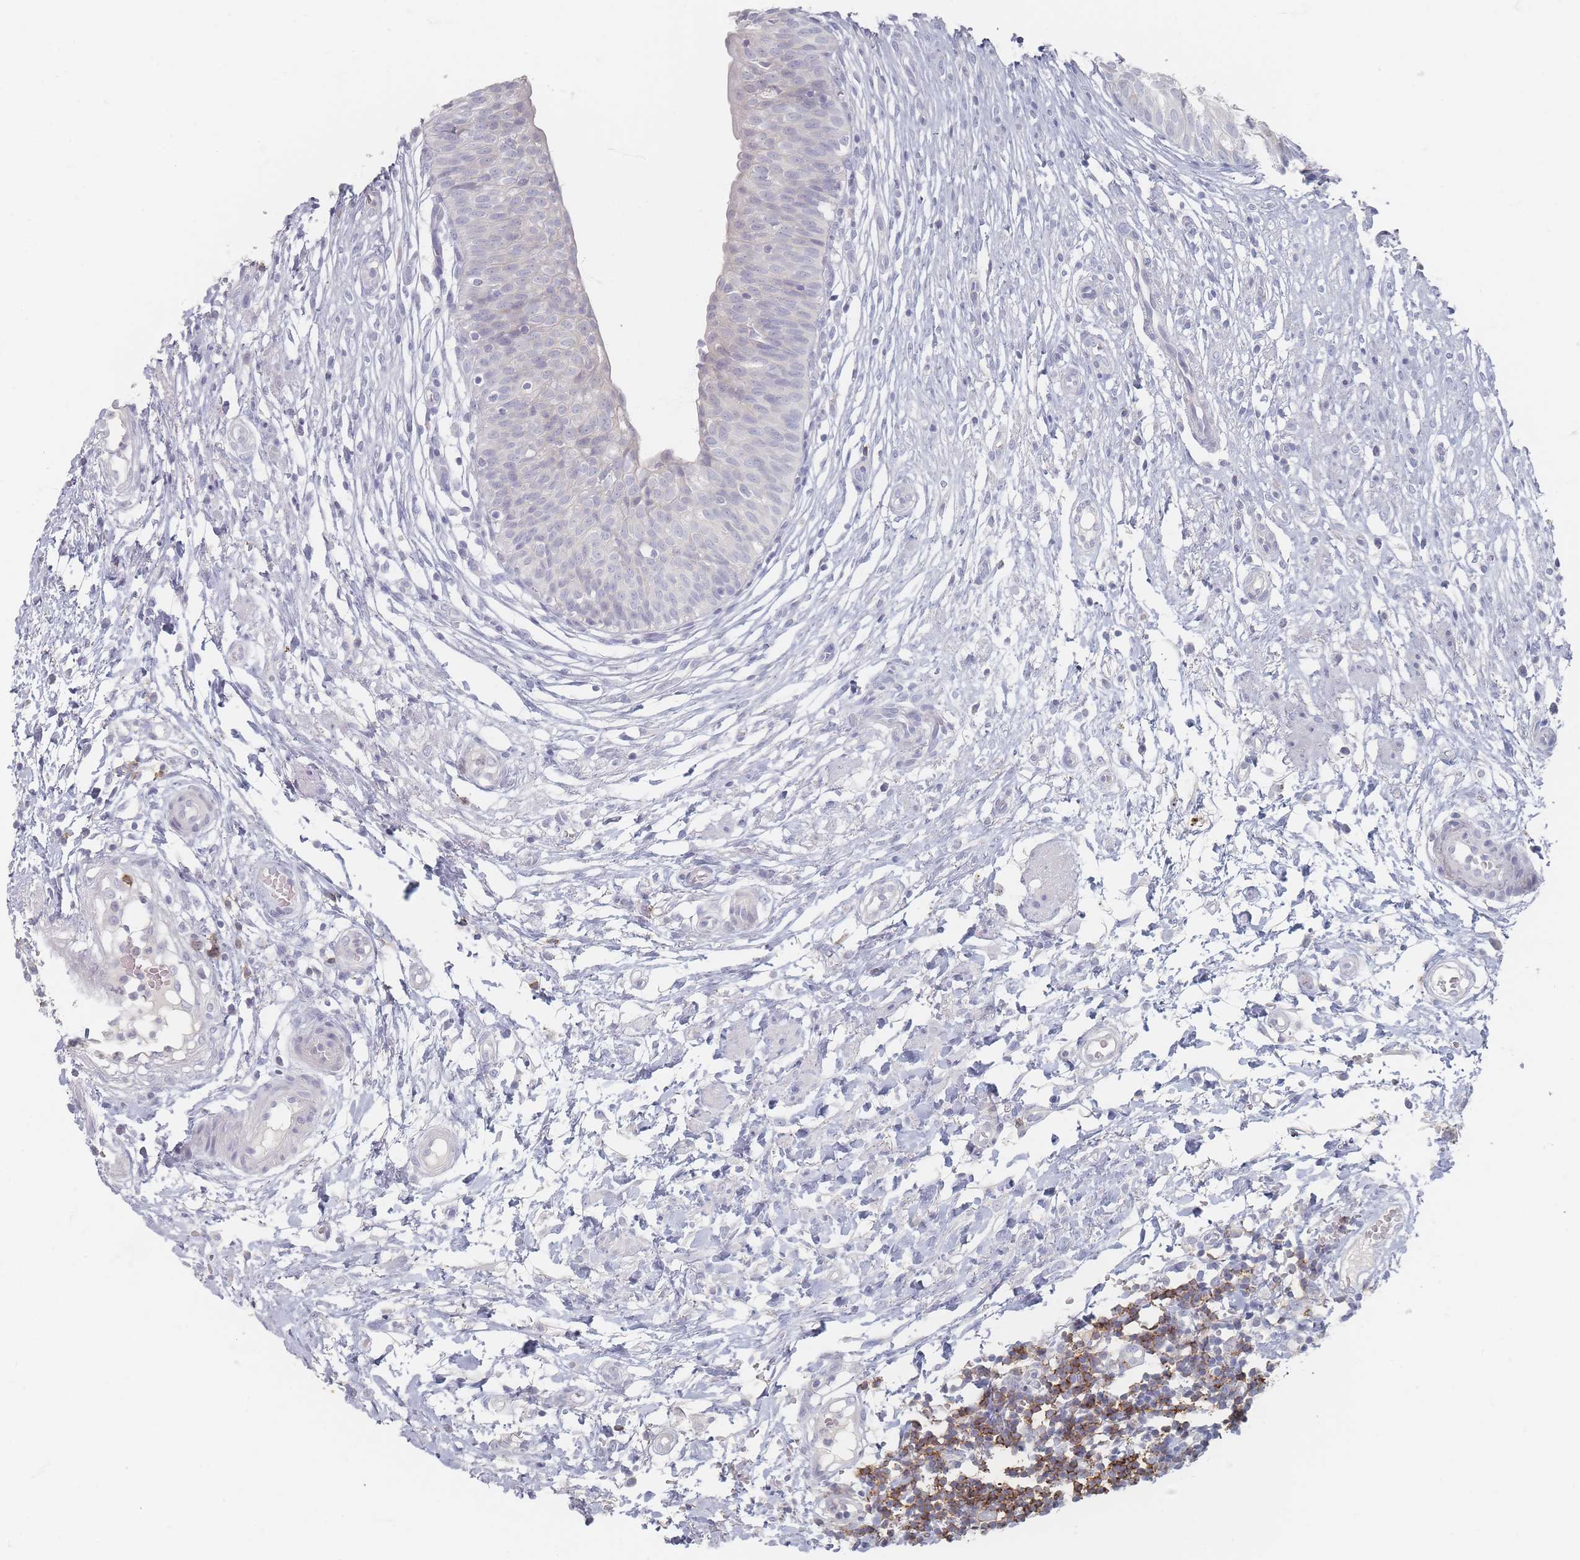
{"staining": {"intensity": "negative", "quantity": "none", "location": "none"}, "tissue": "urinary bladder", "cell_type": "Urothelial cells", "image_type": "normal", "snomed": [{"axis": "morphology", "description": "Normal tissue, NOS"}, {"axis": "topography", "description": "Urinary bladder"}], "caption": "This is an immunohistochemistry (IHC) photomicrograph of benign human urinary bladder. There is no expression in urothelial cells.", "gene": "CD37", "patient": {"sex": "male", "age": 55}}